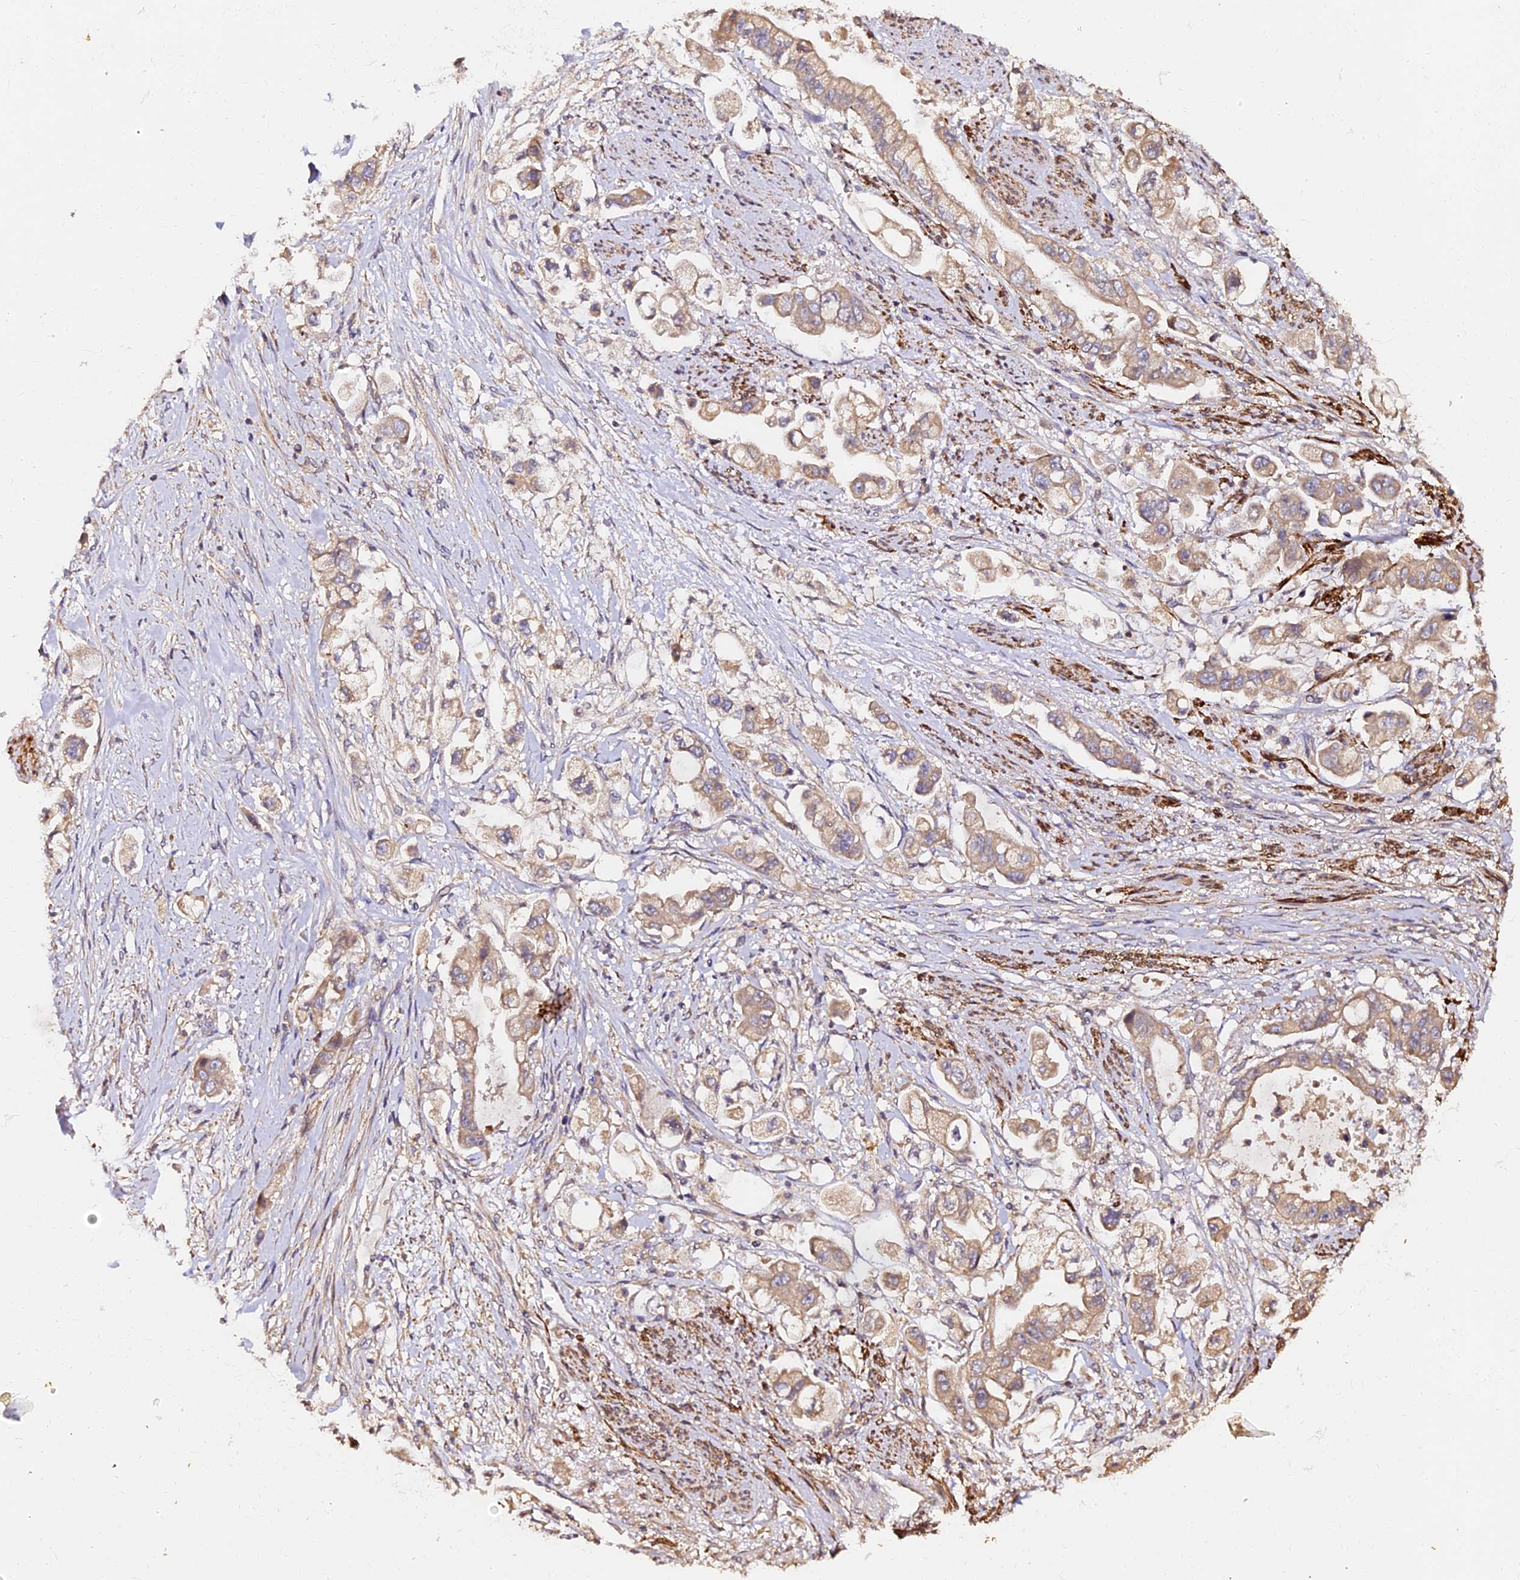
{"staining": {"intensity": "weak", "quantity": ">75%", "location": "cytoplasmic/membranous"}, "tissue": "stomach cancer", "cell_type": "Tumor cells", "image_type": "cancer", "snomed": [{"axis": "morphology", "description": "Adenocarcinoma, NOS"}, {"axis": "topography", "description": "Stomach"}], "caption": "This photomicrograph demonstrates immunohistochemistry staining of human stomach cancer (adenocarcinoma), with low weak cytoplasmic/membranous expression in about >75% of tumor cells.", "gene": "TDO2", "patient": {"sex": "male", "age": 62}}